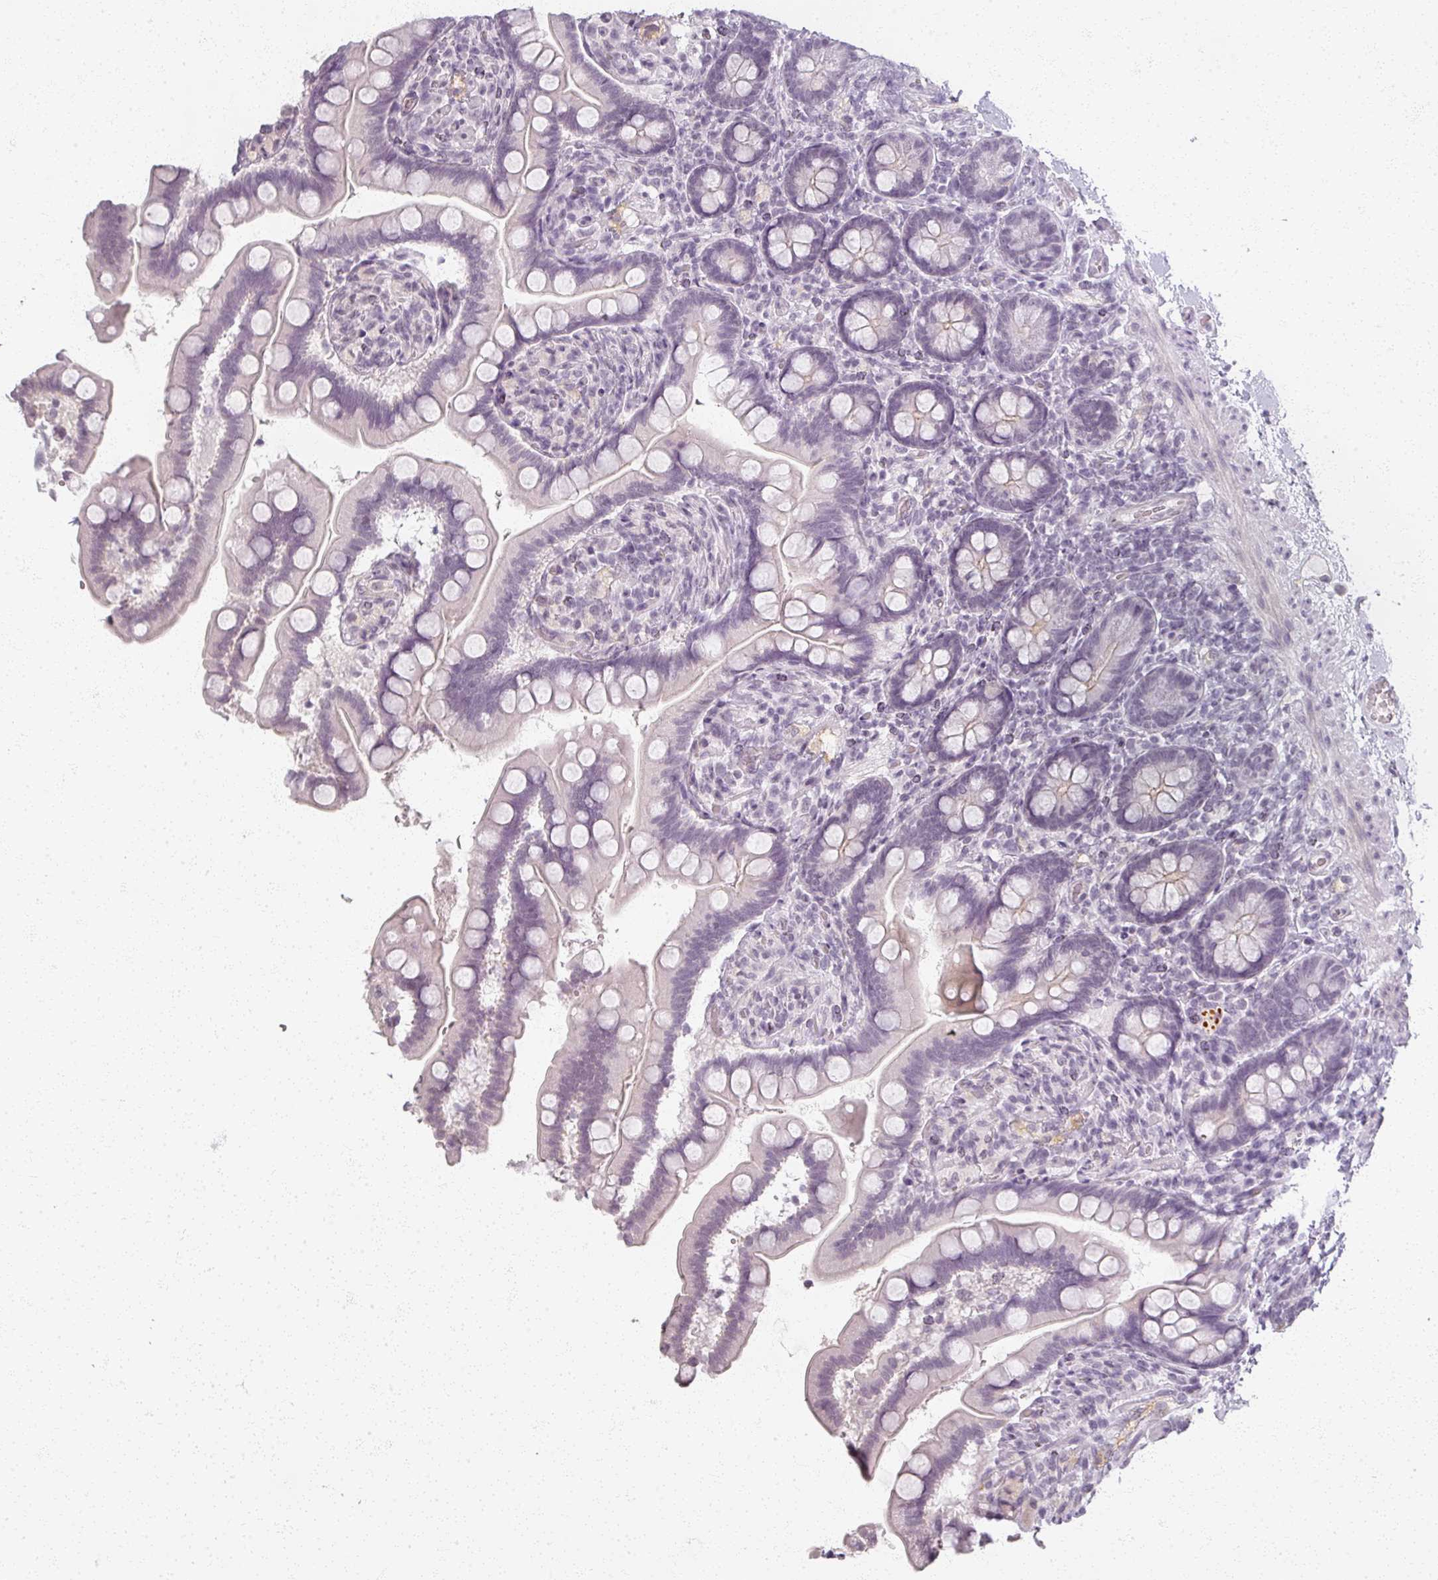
{"staining": {"intensity": "negative", "quantity": "none", "location": "none"}, "tissue": "small intestine", "cell_type": "Glandular cells", "image_type": "normal", "snomed": [{"axis": "morphology", "description": "Normal tissue, NOS"}, {"axis": "topography", "description": "Small intestine"}], "caption": "IHC of normal human small intestine shows no positivity in glandular cells.", "gene": "RFPL2", "patient": {"sex": "female", "age": 64}}